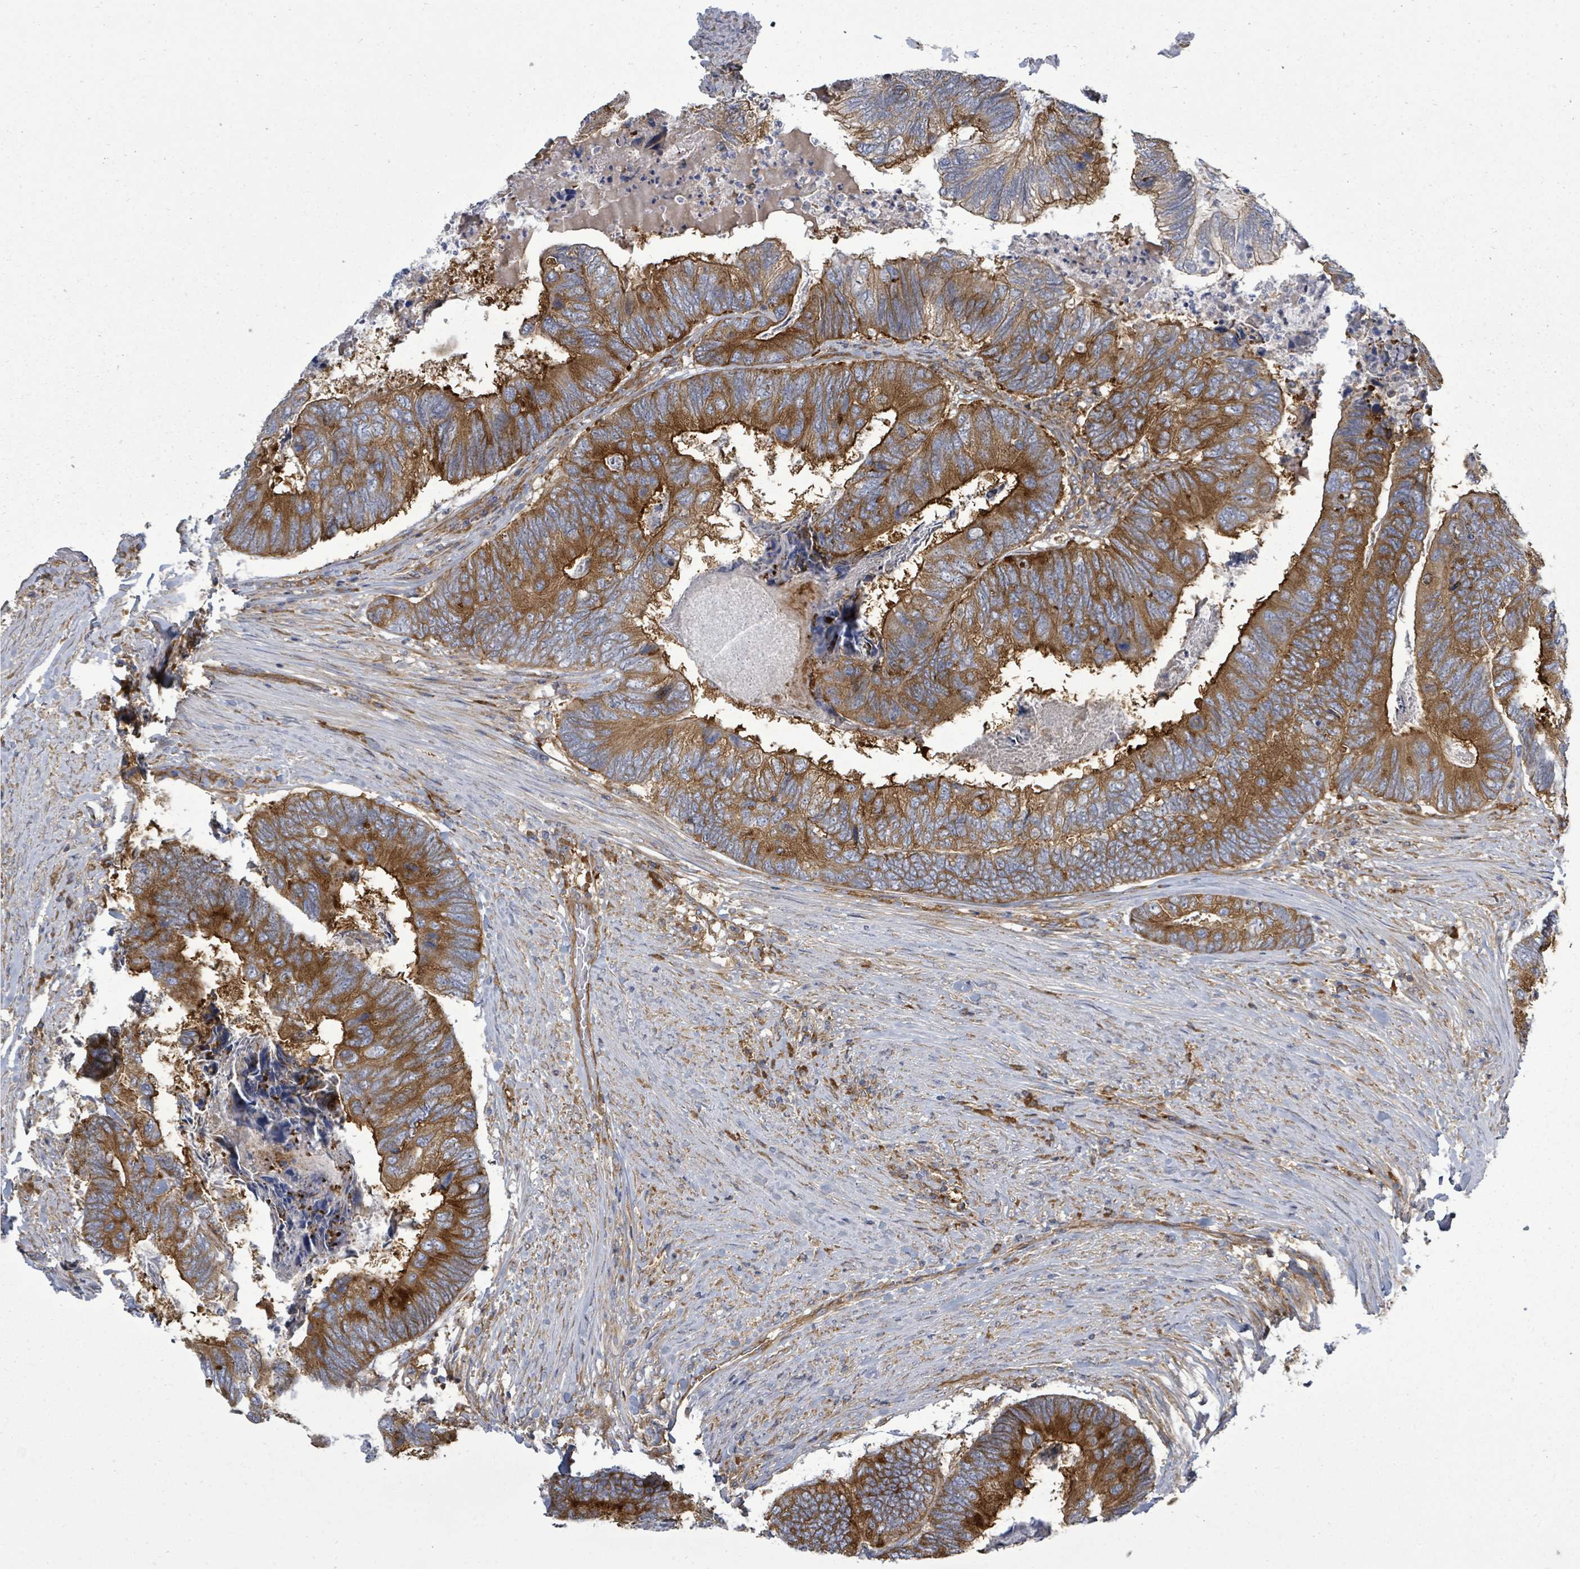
{"staining": {"intensity": "strong", "quantity": ">75%", "location": "cytoplasmic/membranous"}, "tissue": "colorectal cancer", "cell_type": "Tumor cells", "image_type": "cancer", "snomed": [{"axis": "morphology", "description": "Adenocarcinoma, NOS"}, {"axis": "topography", "description": "Colon"}], "caption": "The image displays staining of adenocarcinoma (colorectal), revealing strong cytoplasmic/membranous protein staining (brown color) within tumor cells.", "gene": "EIF3C", "patient": {"sex": "female", "age": 67}}